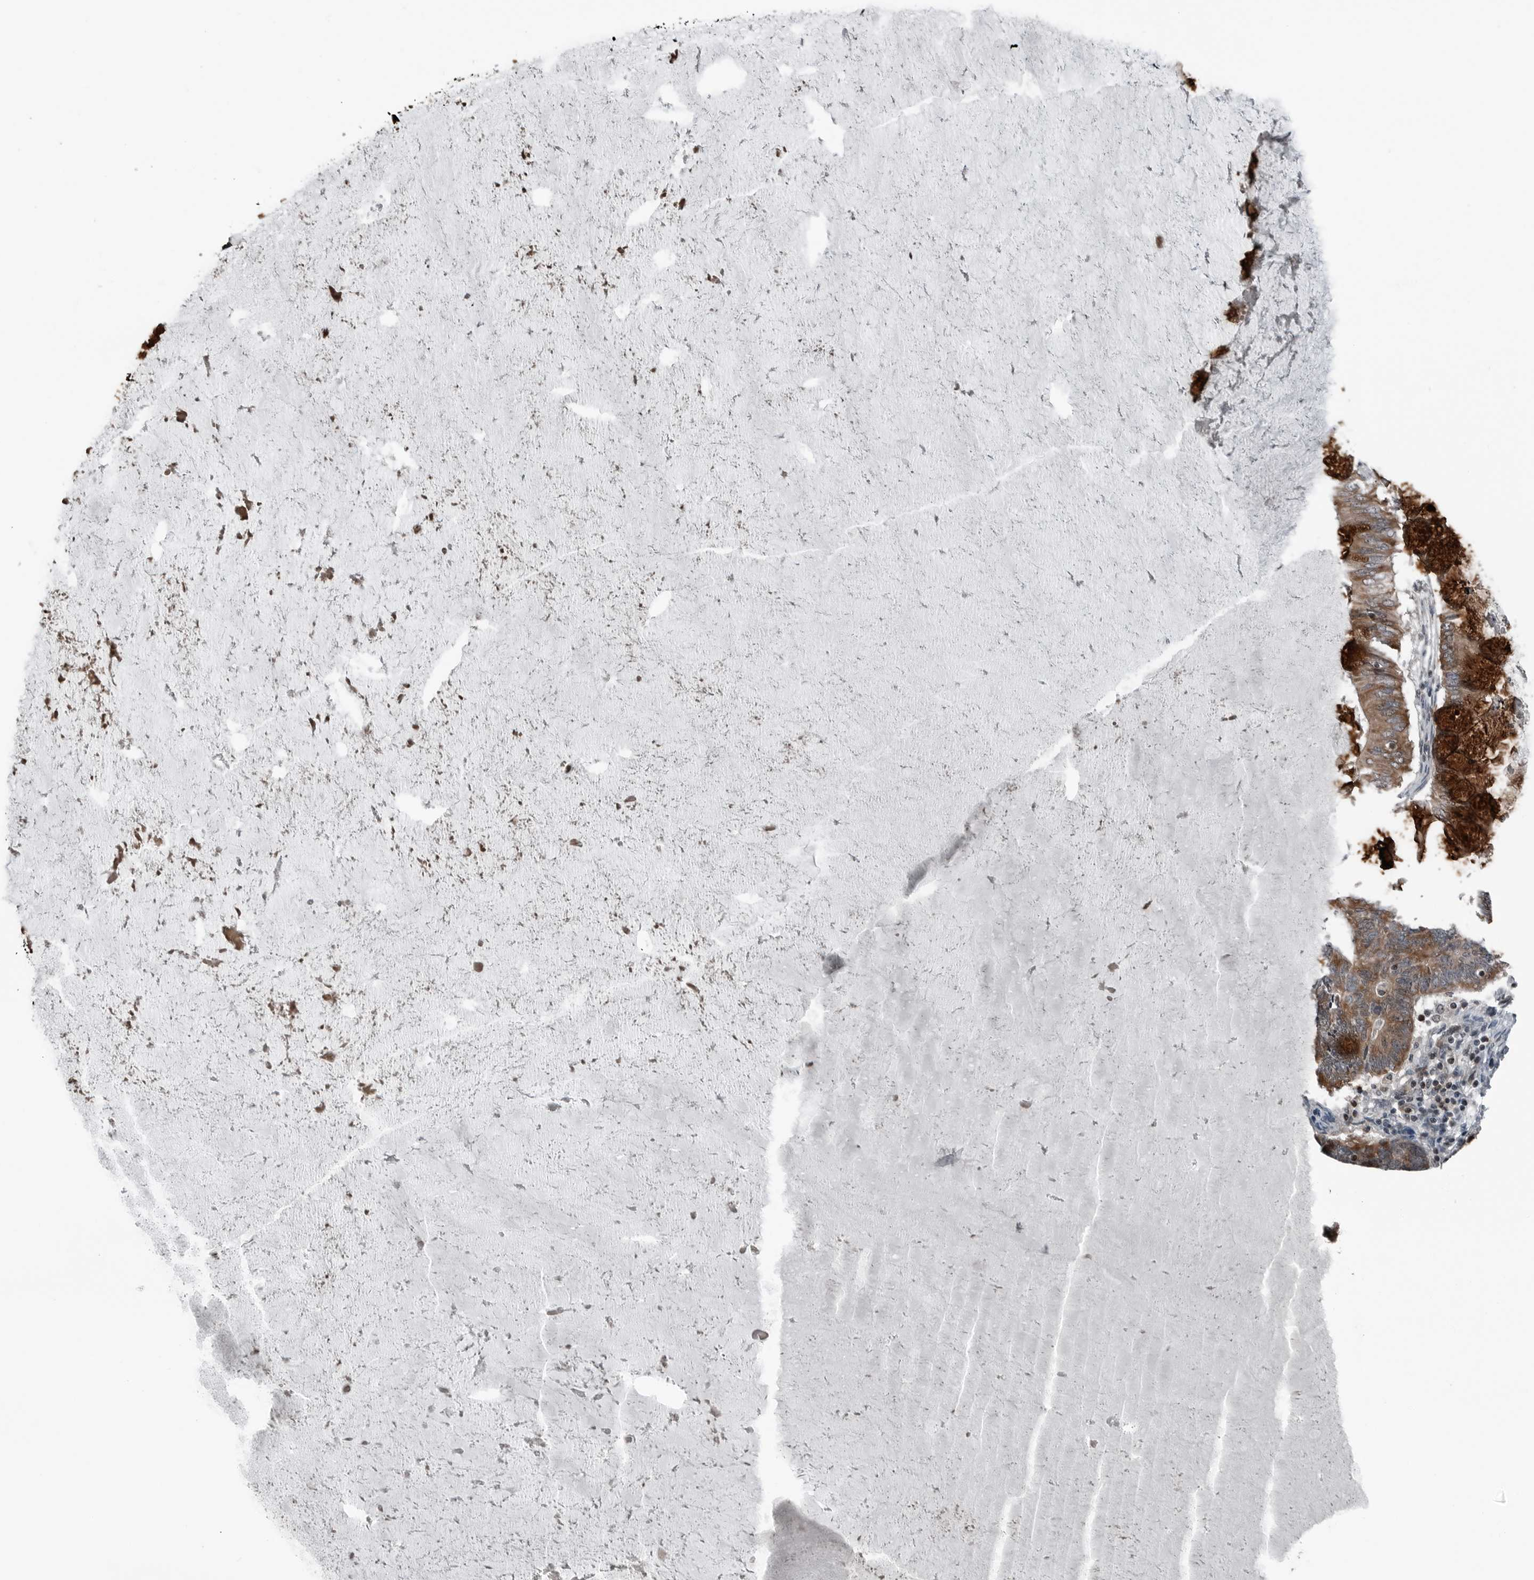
{"staining": {"intensity": "moderate", "quantity": ">75%", "location": "cytoplasmic/membranous"}, "tissue": "ovarian cancer", "cell_type": "Tumor cells", "image_type": "cancer", "snomed": [{"axis": "morphology", "description": "Cystadenocarcinoma, mucinous, NOS"}, {"axis": "topography", "description": "Ovary"}], "caption": "A micrograph showing moderate cytoplasmic/membranous expression in about >75% of tumor cells in ovarian mucinous cystadenocarcinoma, as visualized by brown immunohistochemical staining.", "gene": "GAK", "patient": {"sex": "female", "age": 61}}